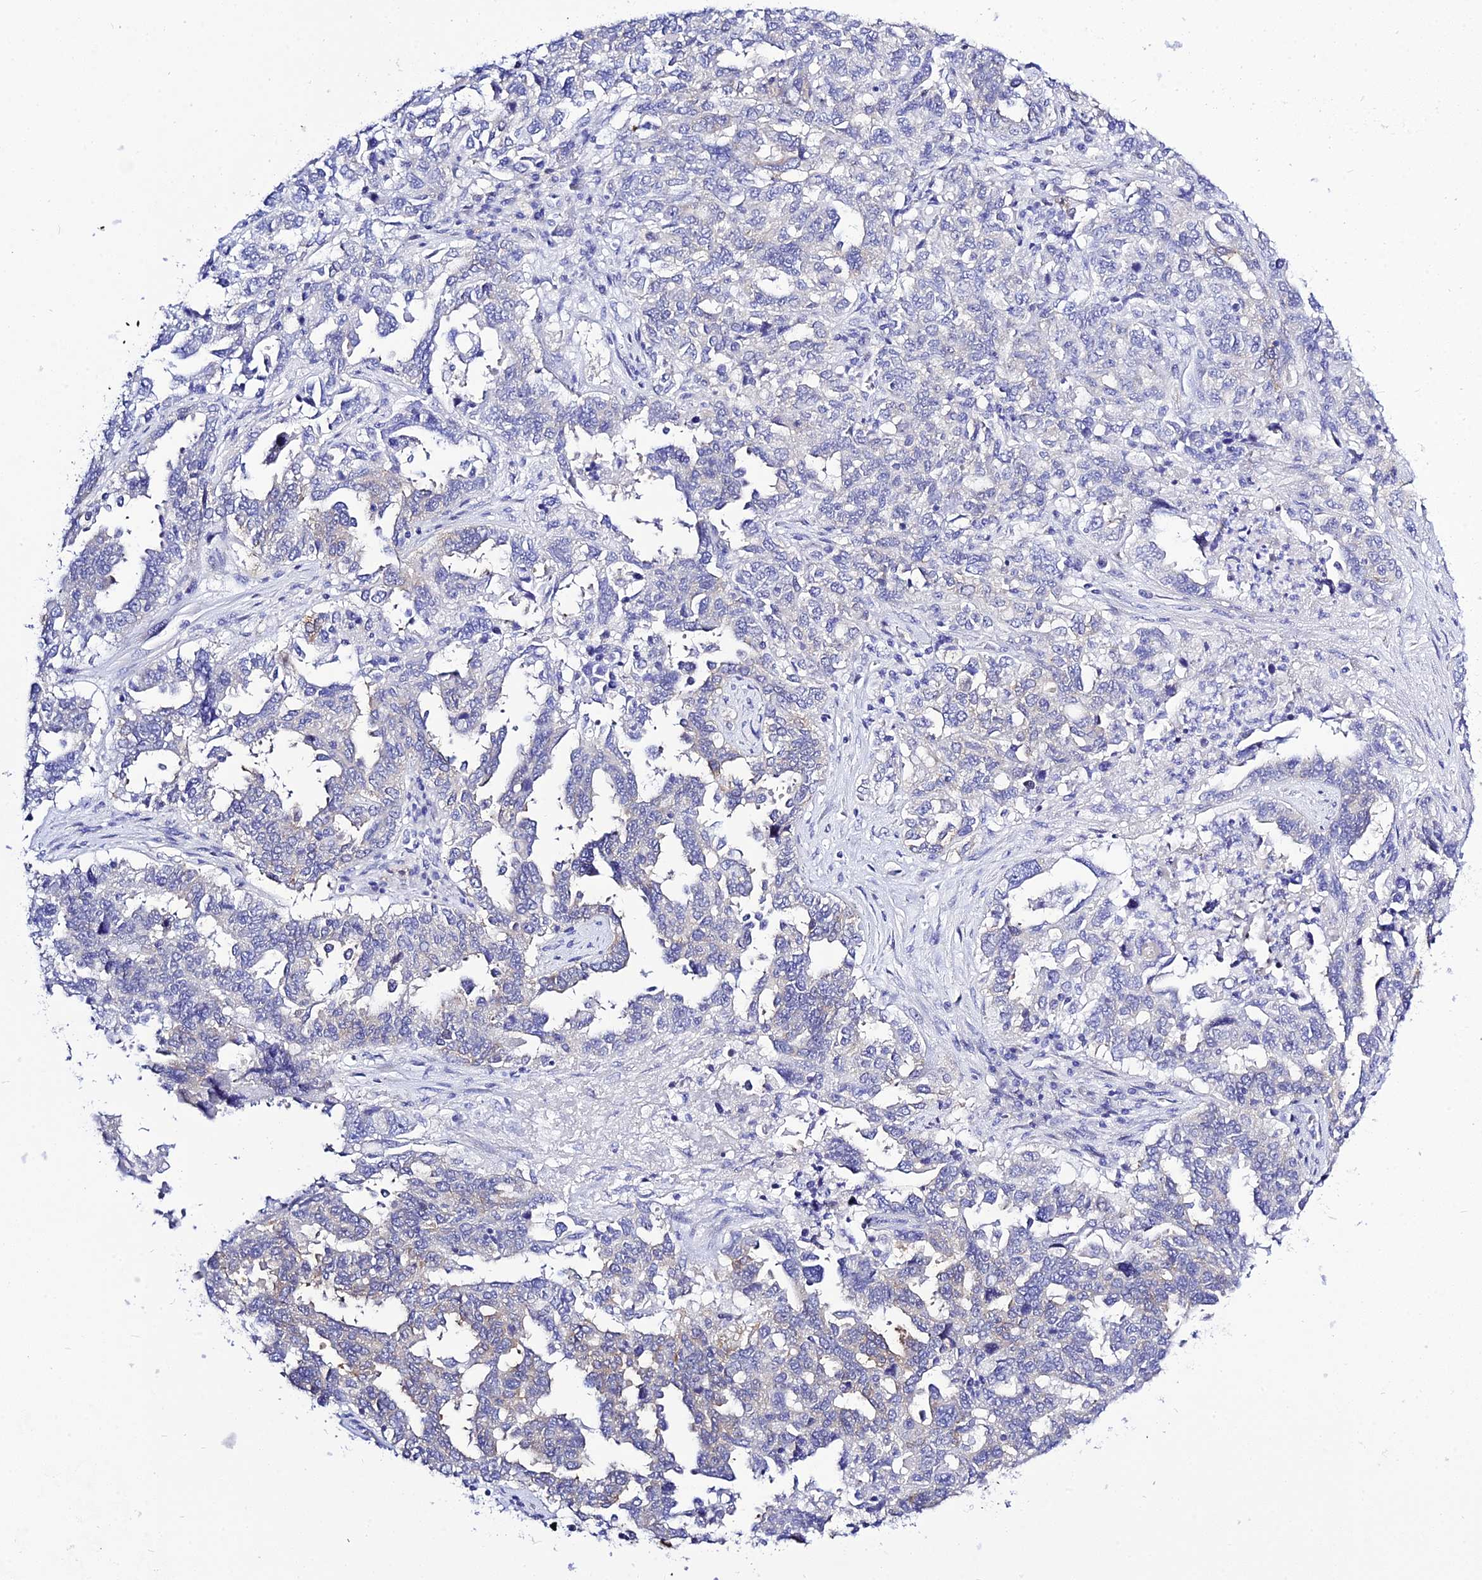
{"staining": {"intensity": "negative", "quantity": "none", "location": "none"}, "tissue": "ovarian cancer", "cell_type": "Tumor cells", "image_type": "cancer", "snomed": [{"axis": "morphology", "description": "Carcinoma, endometroid"}, {"axis": "topography", "description": "Ovary"}], "caption": "The IHC micrograph has no significant positivity in tumor cells of ovarian cancer (endometroid carcinoma) tissue.", "gene": "DEFB107A", "patient": {"sex": "female", "age": 62}}